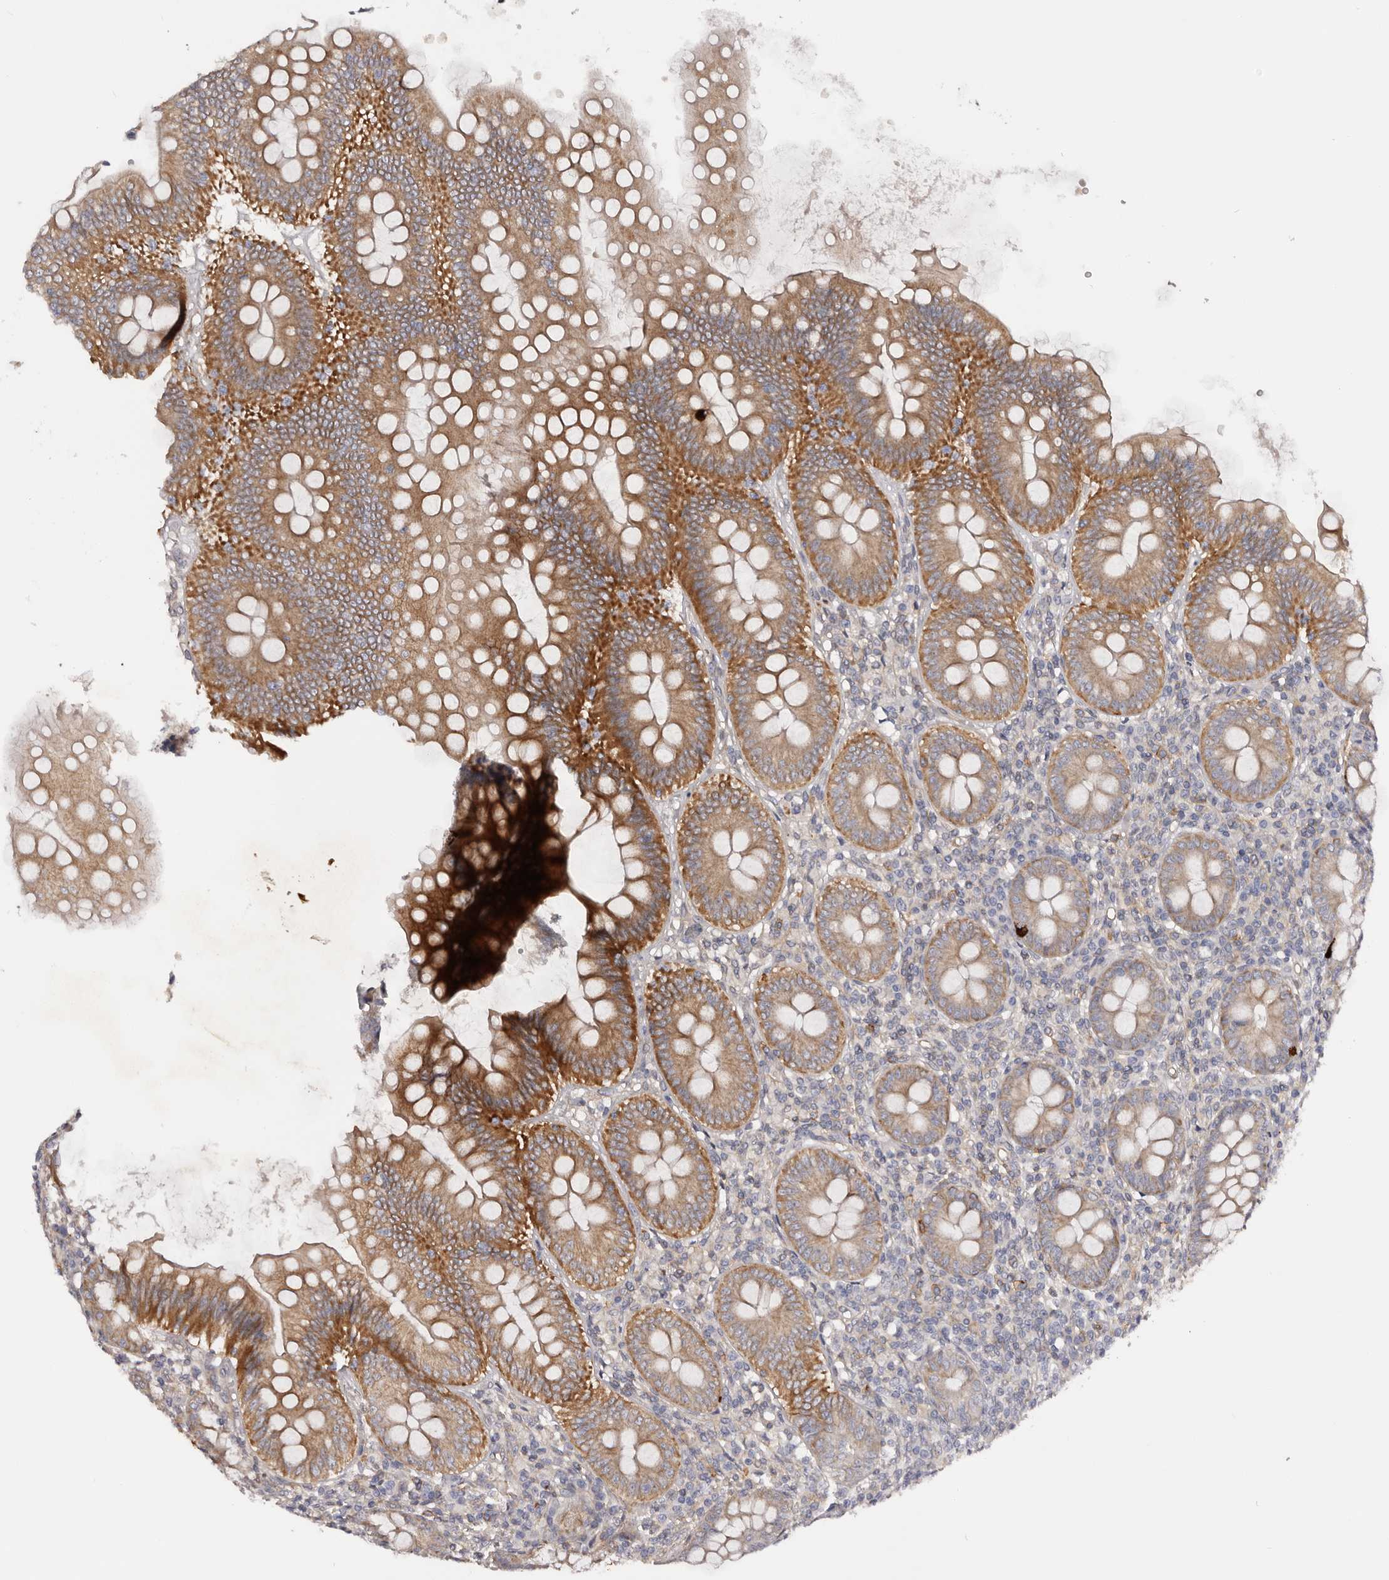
{"staining": {"intensity": "moderate", "quantity": ">75%", "location": "cytoplasmic/membranous"}, "tissue": "appendix", "cell_type": "Glandular cells", "image_type": "normal", "snomed": [{"axis": "morphology", "description": "Normal tissue, NOS"}, {"axis": "topography", "description": "Appendix"}], "caption": "Appendix stained for a protein displays moderate cytoplasmic/membranous positivity in glandular cells.", "gene": "DMRT2", "patient": {"sex": "male", "age": 14}}